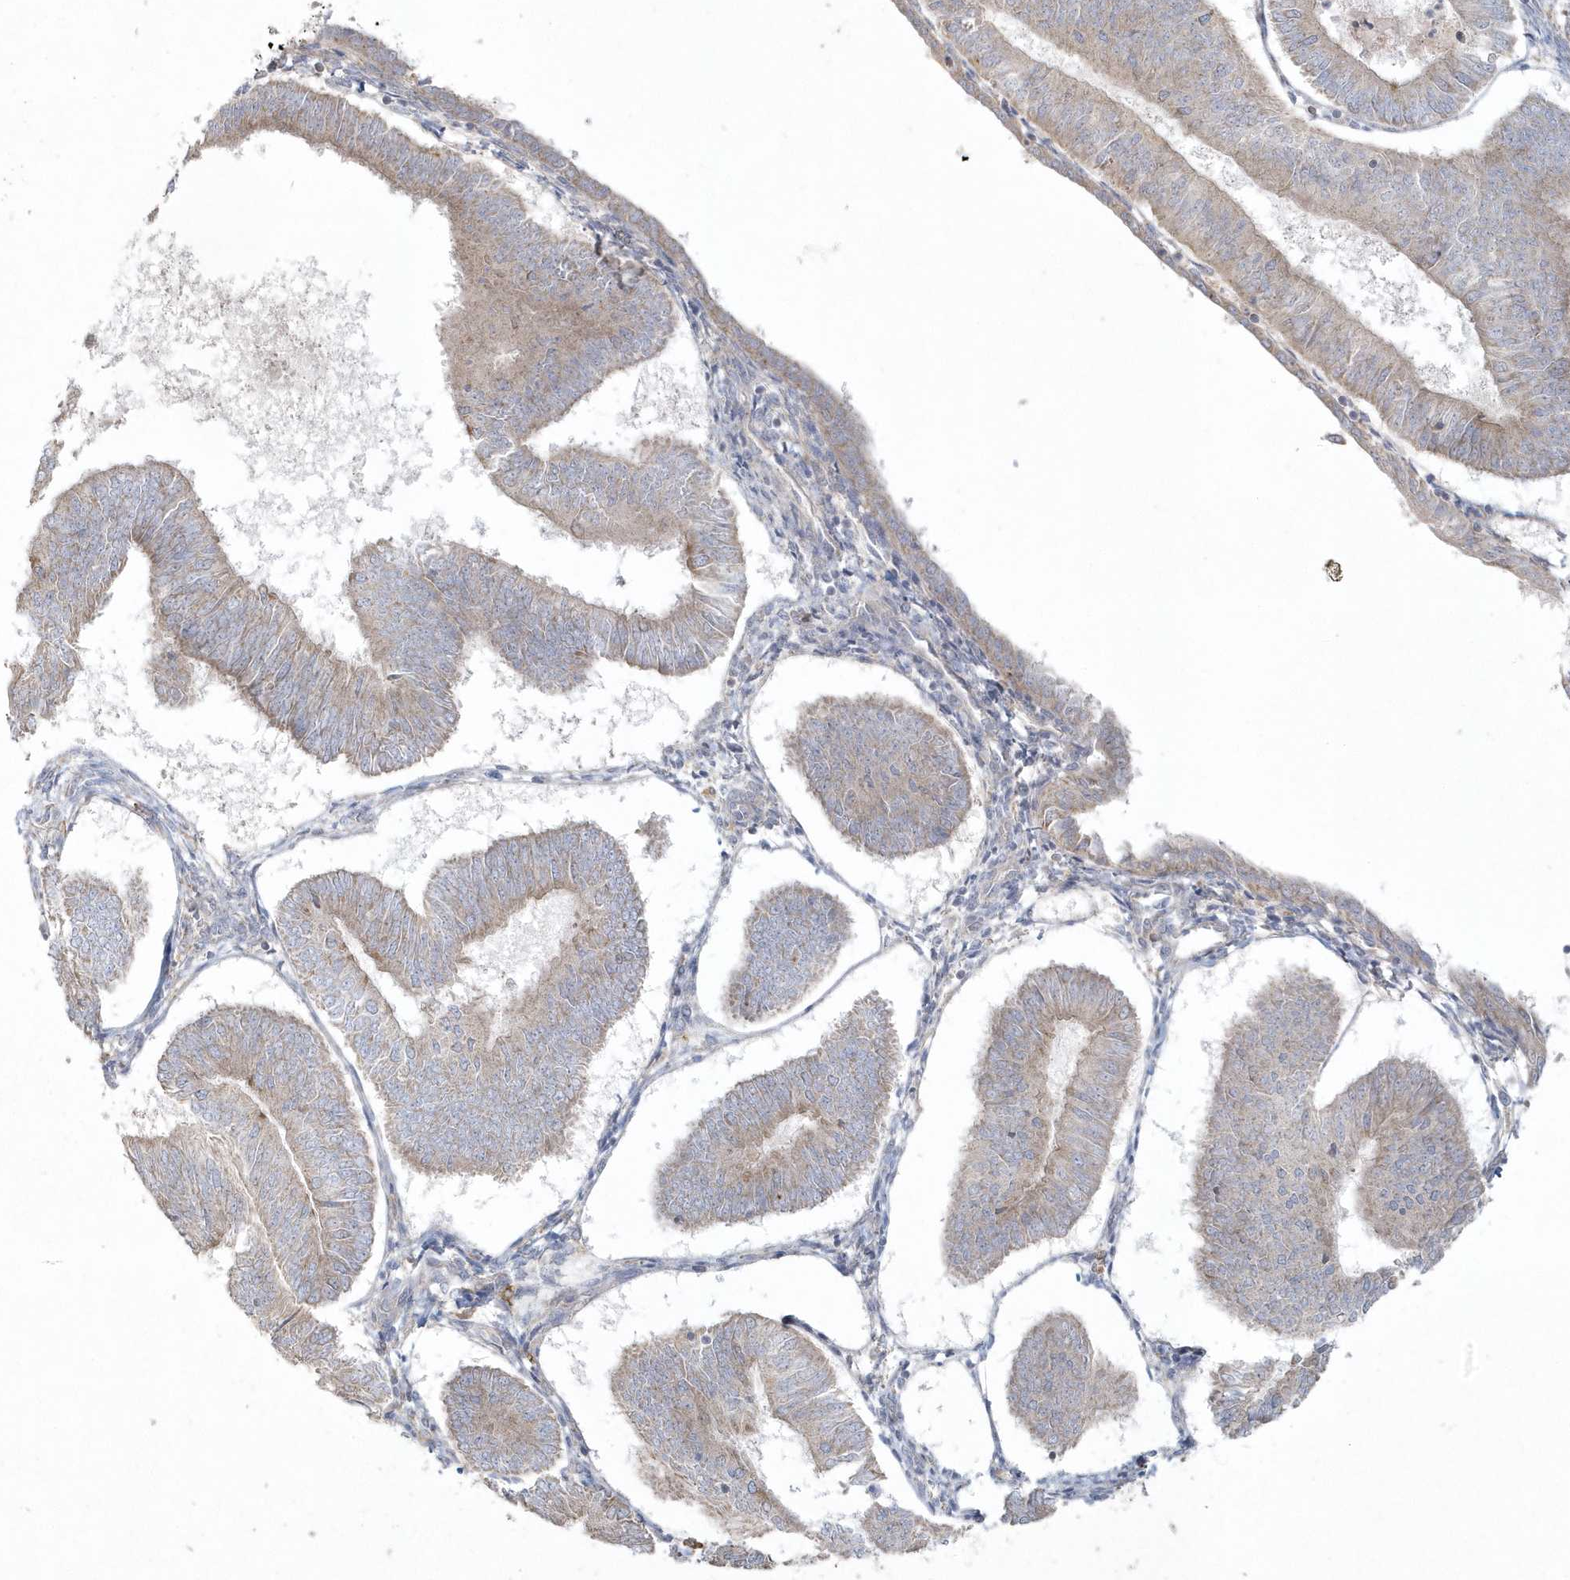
{"staining": {"intensity": "weak", "quantity": "25%-75%", "location": "cytoplasmic/membranous"}, "tissue": "endometrial cancer", "cell_type": "Tumor cells", "image_type": "cancer", "snomed": [{"axis": "morphology", "description": "Adenocarcinoma, NOS"}, {"axis": "topography", "description": "Endometrium"}], "caption": "Endometrial adenocarcinoma stained with a brown dye displays weak cytoplasmic/membranous positive staining in approximately 25%-75% of tumor cells.", "gene": "BLTP3A", "patient": {"sex": "female", "age": 58}}